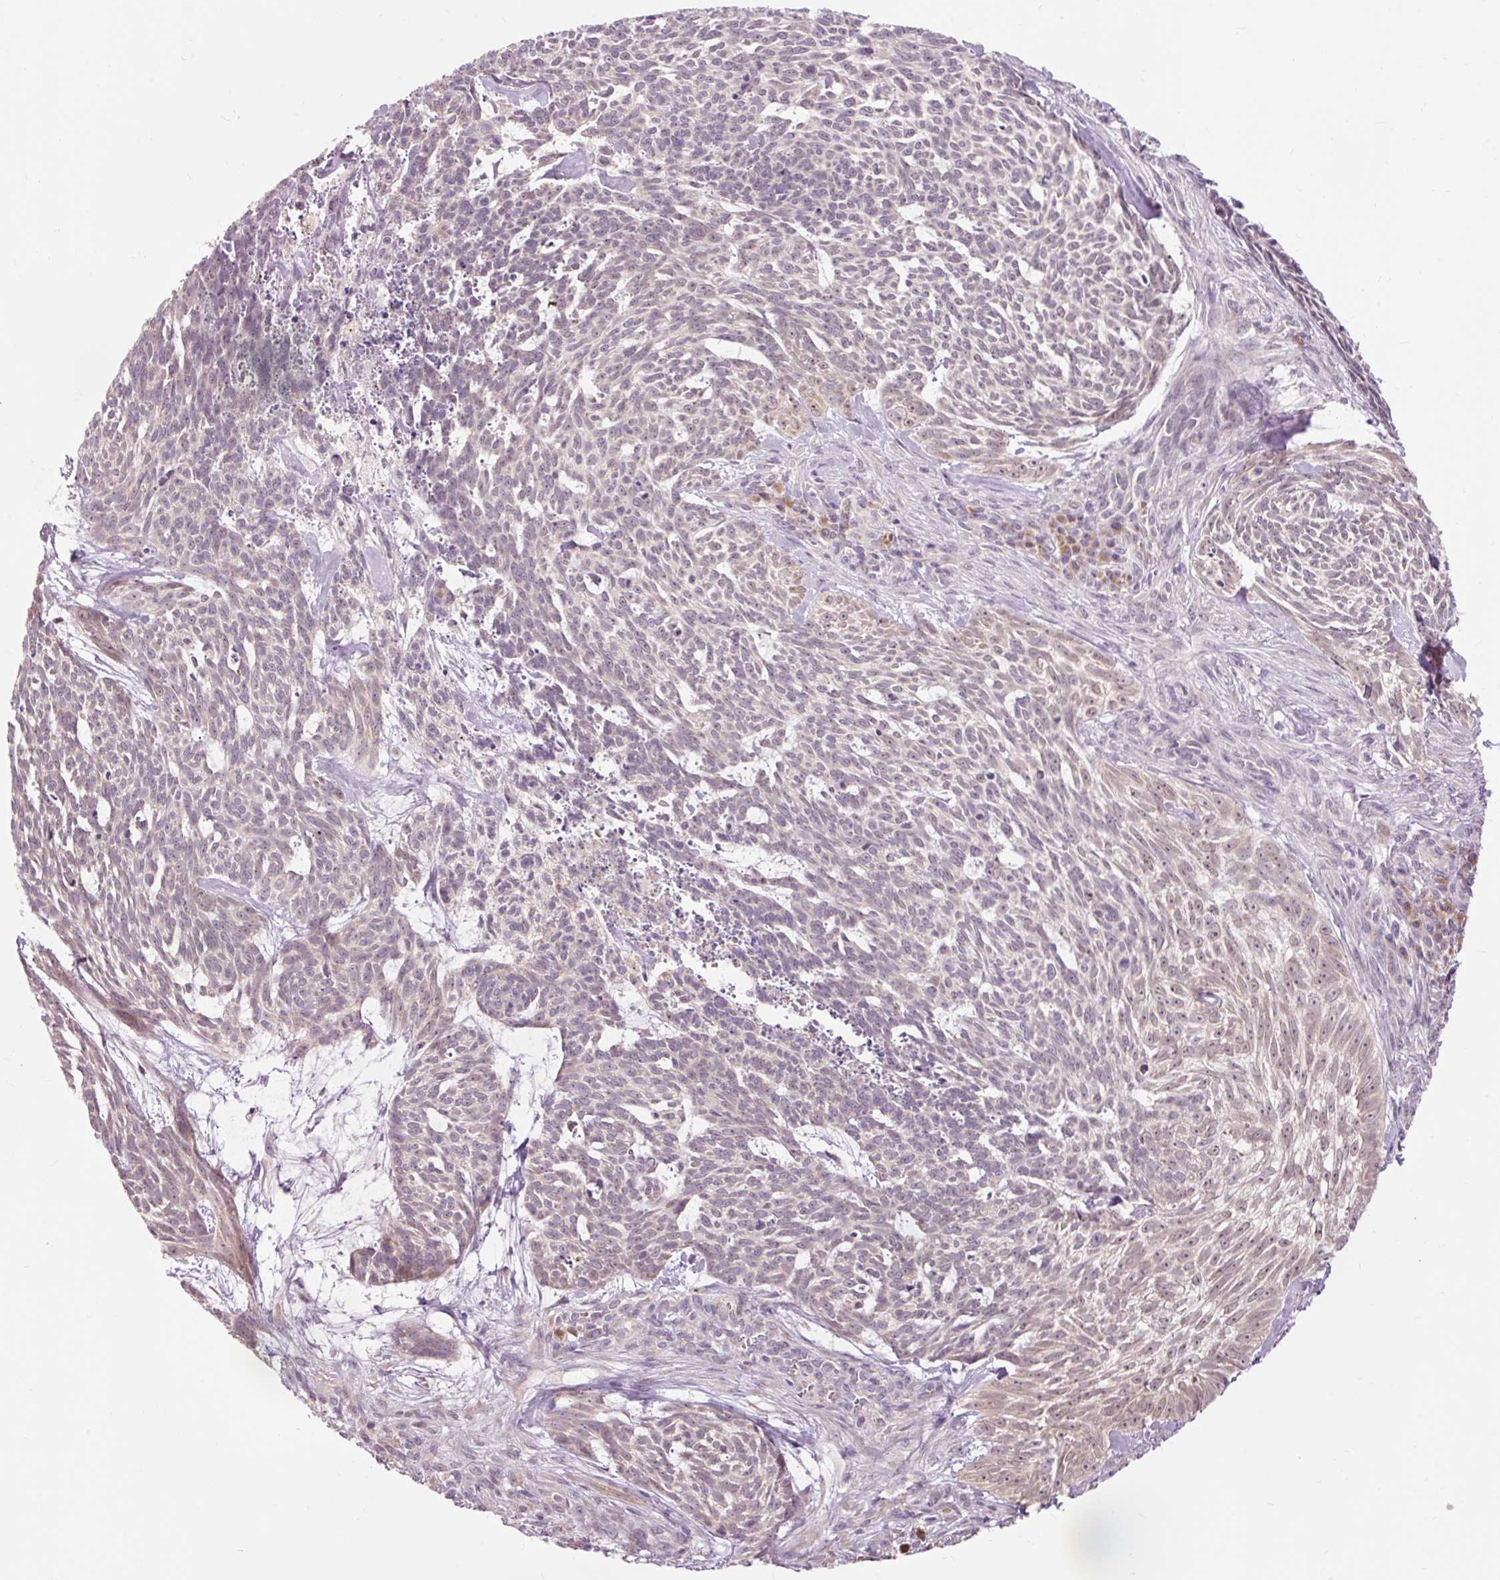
{"staining": {"intensity": "weak", "quantity": "25%-75%", "location": "cytoplasmic/membranous"}, "tissue": "skin cancer", "cell_type": "Tumor cells", "image_type": "cancer", "snomed": [{"axis": "morphology", "description": "Basal cell carcinoma"}, {"axis": "topography", "description": "Skin"}], "caption": "Protein positivity by immunohistochemistry (IHC) shows weak cytoplasmic/membranous expression in approximately 25%-75% of tumor cells in basal cell carcinoma (skin).", "gene": "PRDX5", "patient": {"sex": "female", "age": 93}}